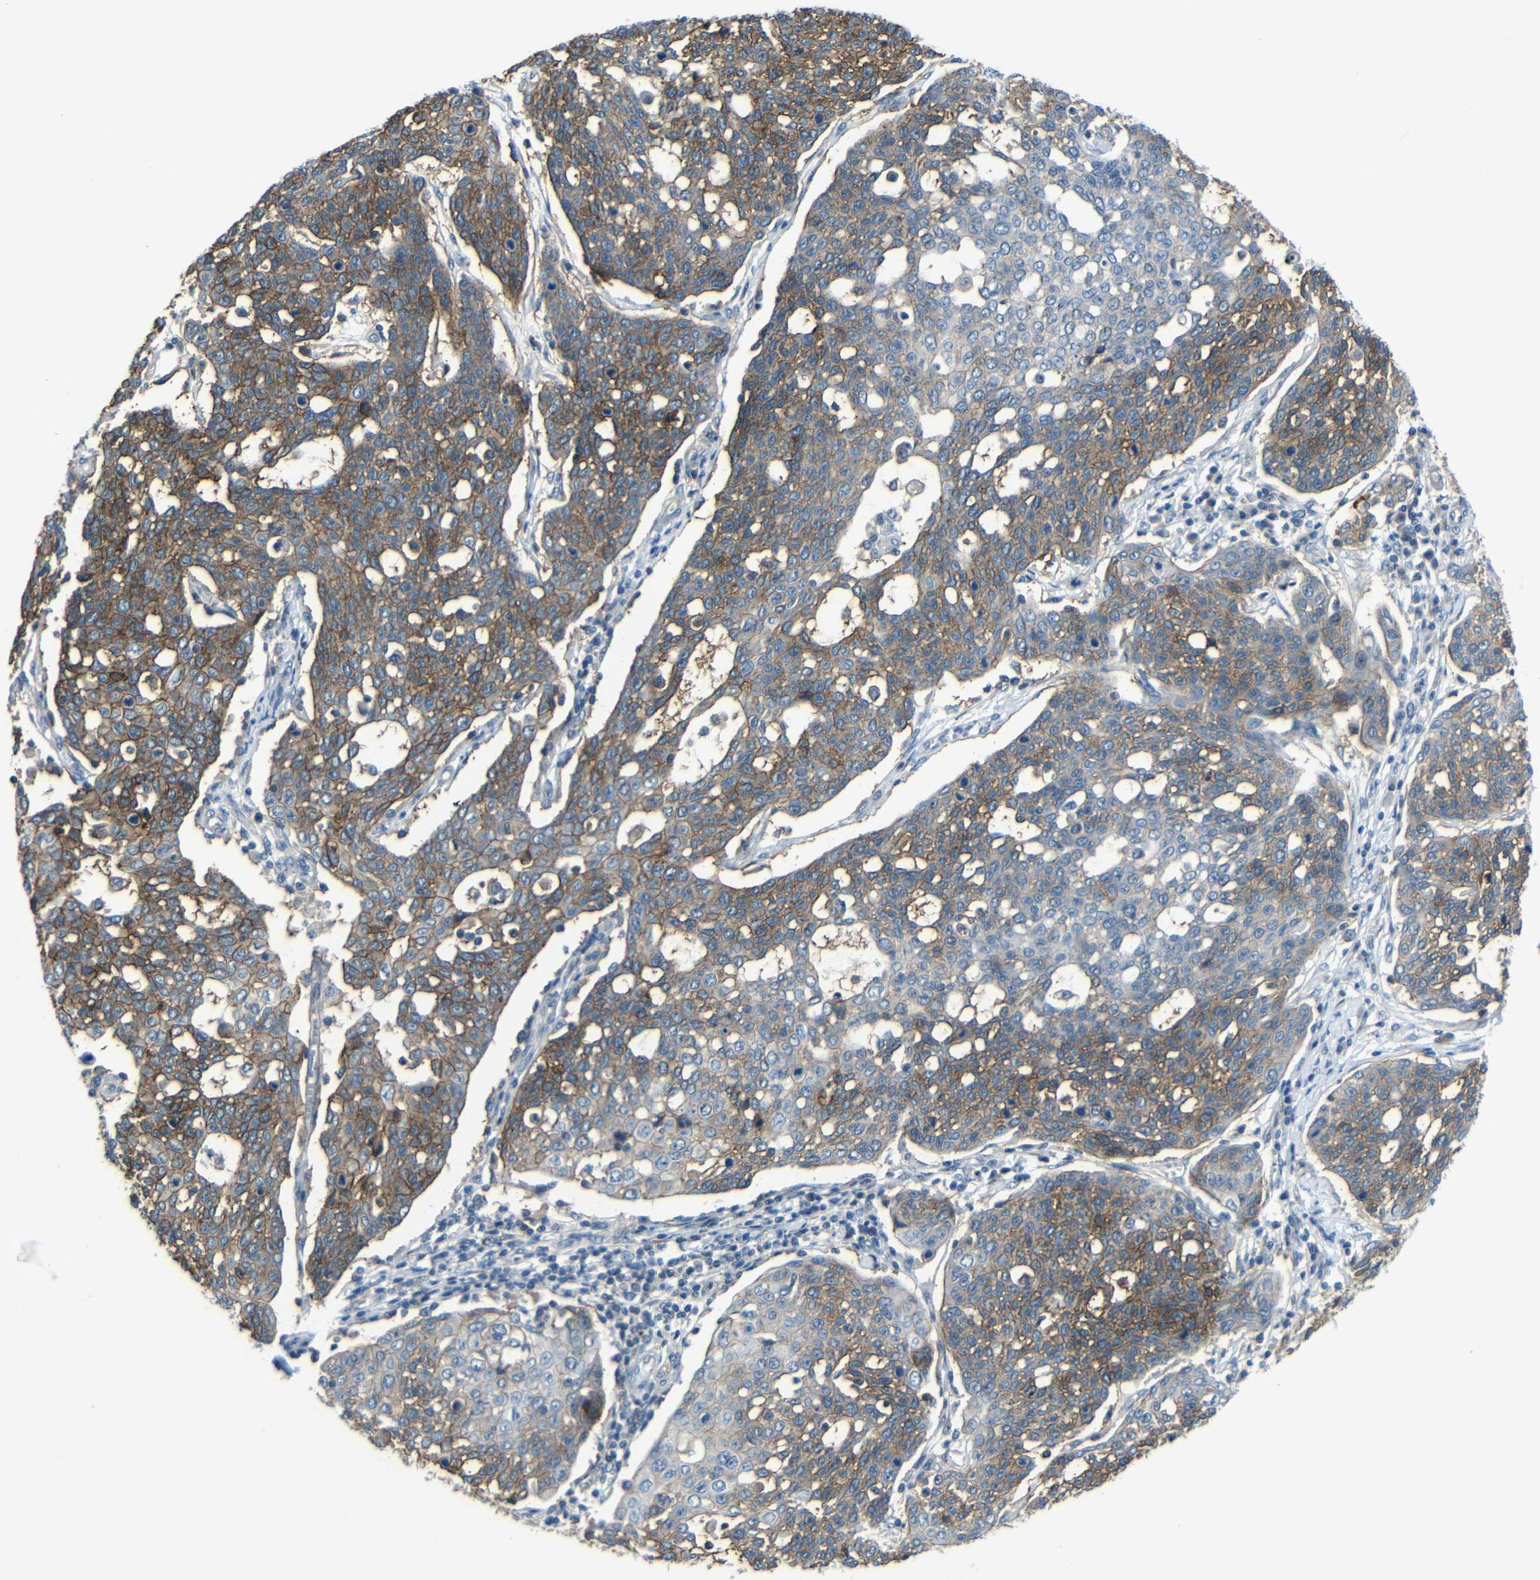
{"staining": {"intensity": "moderate", "quantity": "25%-75%", "location": "cytoplasmic/membranous"}, "tissue": "cervical cancer", "cell_type": "Tumor cells", "image_type": "cancer", "snomed": [{"axis": "morphology", "description": "Squamous cell carcinoma, NOS"}, {"axis": "topography", "description": "Cervix"}], "caption": "This is an image of immunohistochemistry (IHC) staining of cervical squamous cell carcinoma, which shows moderate staining in the cytoplasmic/membranous of tumor cells.", "gene": "ZNF90", "patient": {"sex": "female", "age": 34}}